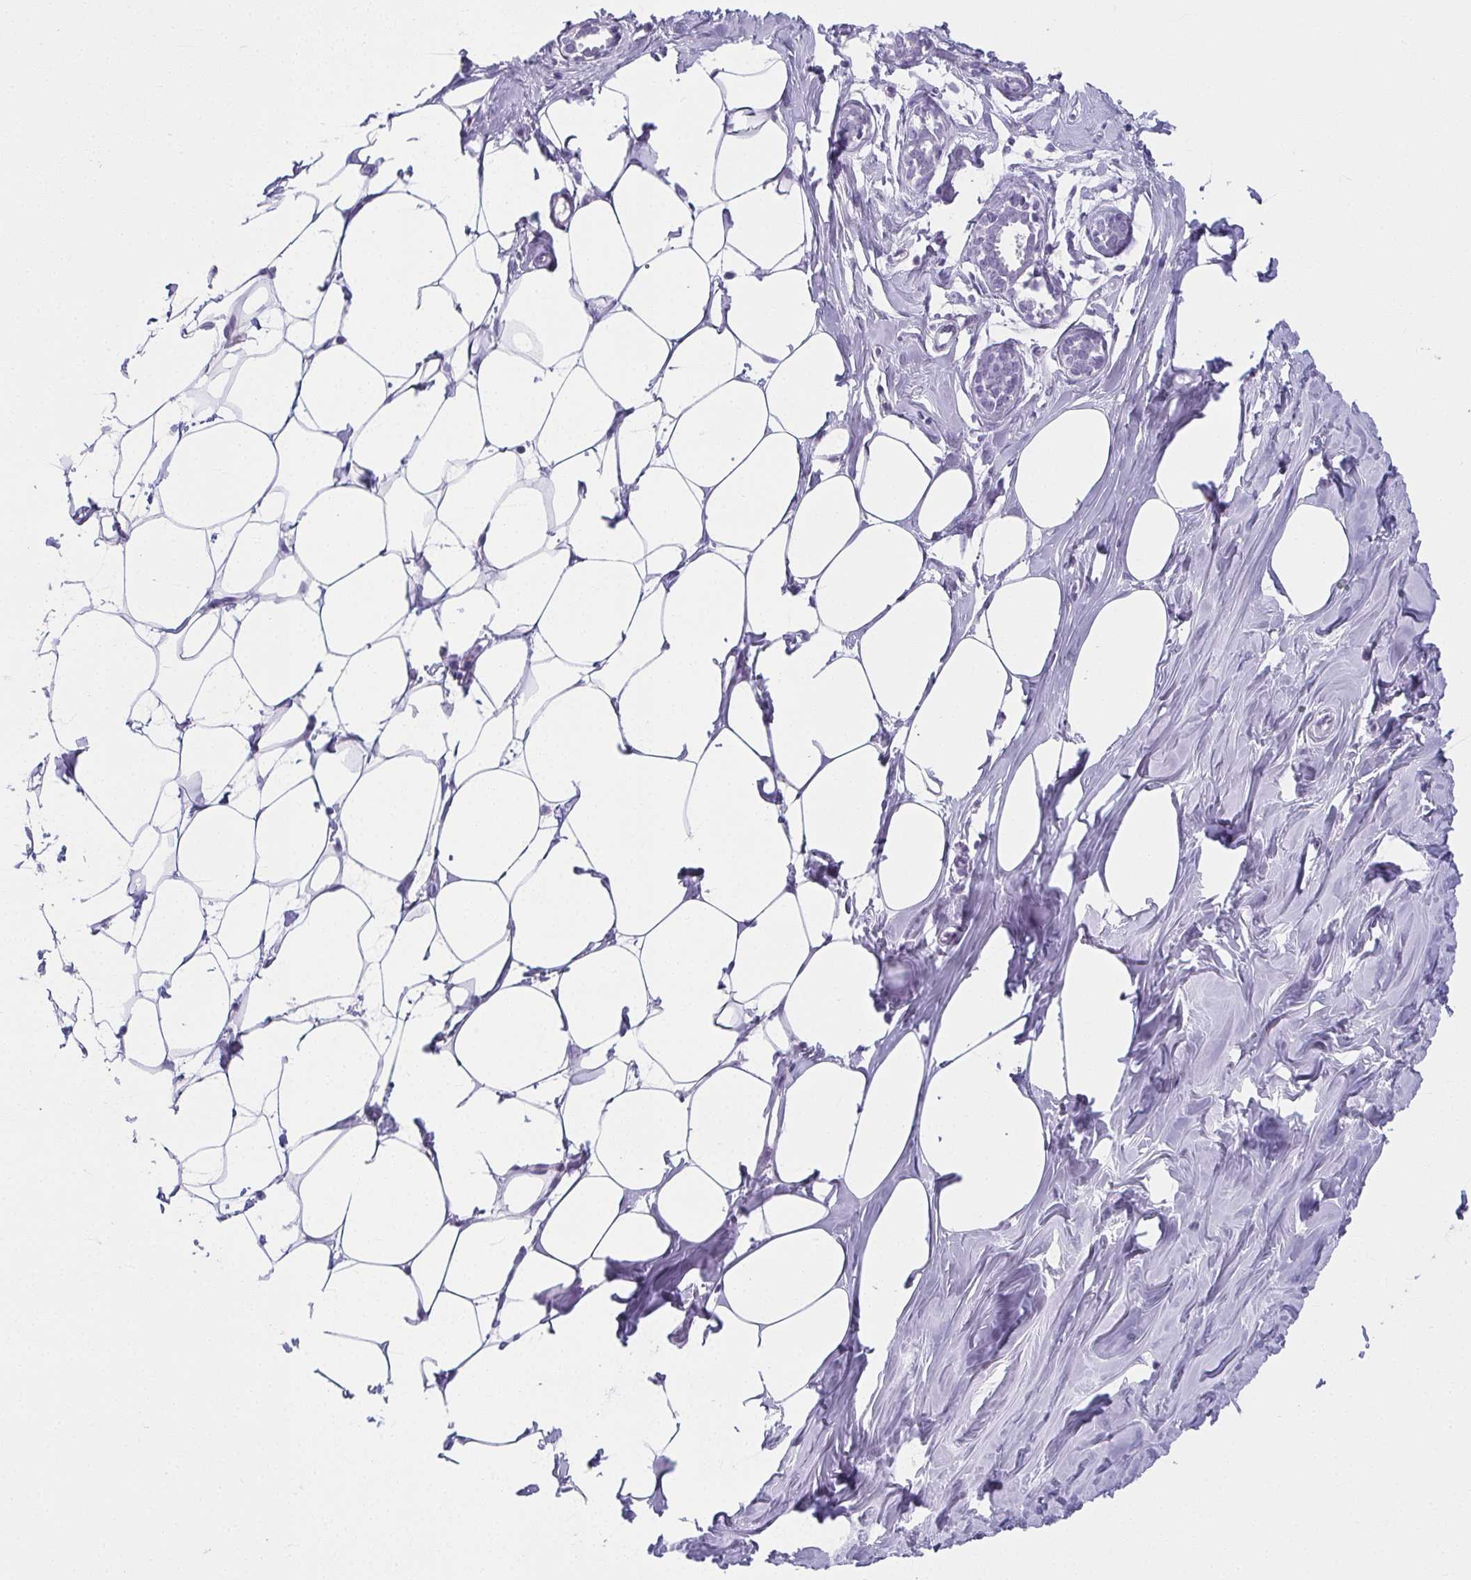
{"staining": {"intensity": "negative", "quantity": "none", "location": "none"}, "tissue": "breast", "cell_type": "Adipocytes", "image_type": "normal", "snomed": [{"axis": "morphology", "description": "Normal tissue, NOS"}, {"axis": "topography", "description": "Breast"}], "caption": "This is an IHC histopathology image of normal breast. There is no staining in adipocytes.", "gene": "MOBP", "patient": {"sex": "female", "age": 27}}